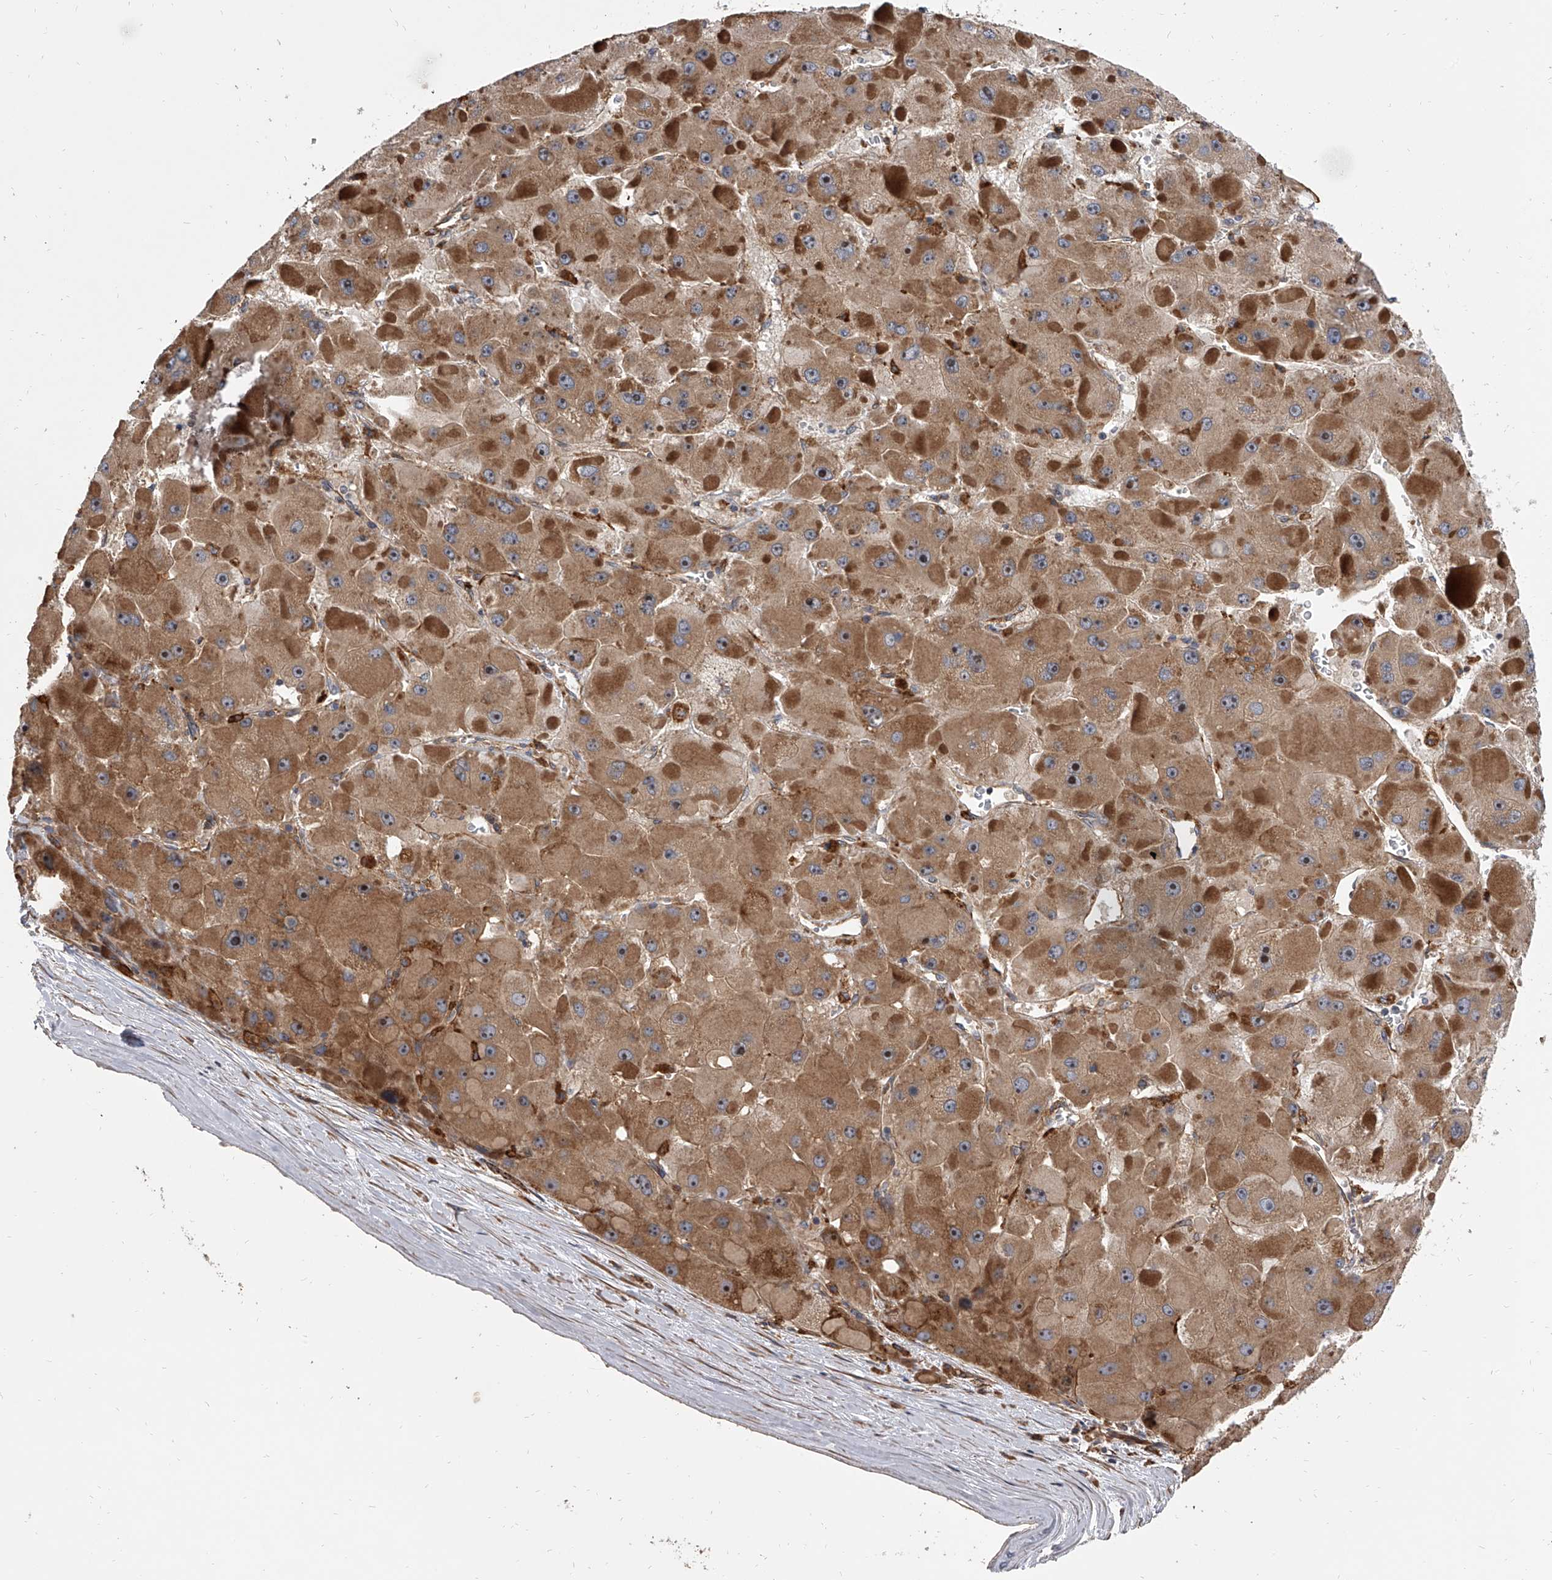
{"staining": {"intensity": "moderate", "quantity": ">75%", "location": "cytoplasmic/membranous"}, "tissue": "liver cancer", "cell_type": "Tumor cells", "image_type": "cancer", "snomed": [{"axis": "morphology", "description": "Carcinoma, Hepatocellular, NOS"}, {"axis": "topography", "description": "Liver"}], "caption": "Human liver cancer (hepatocellular carcinoma) stained with a brown dye demonstrates moderate cytoplasmic/membranous positive staining in approximately >75% of tumor cells.", "gene": "EXOC4", "patient": {"sex": "female", "age": 73}}